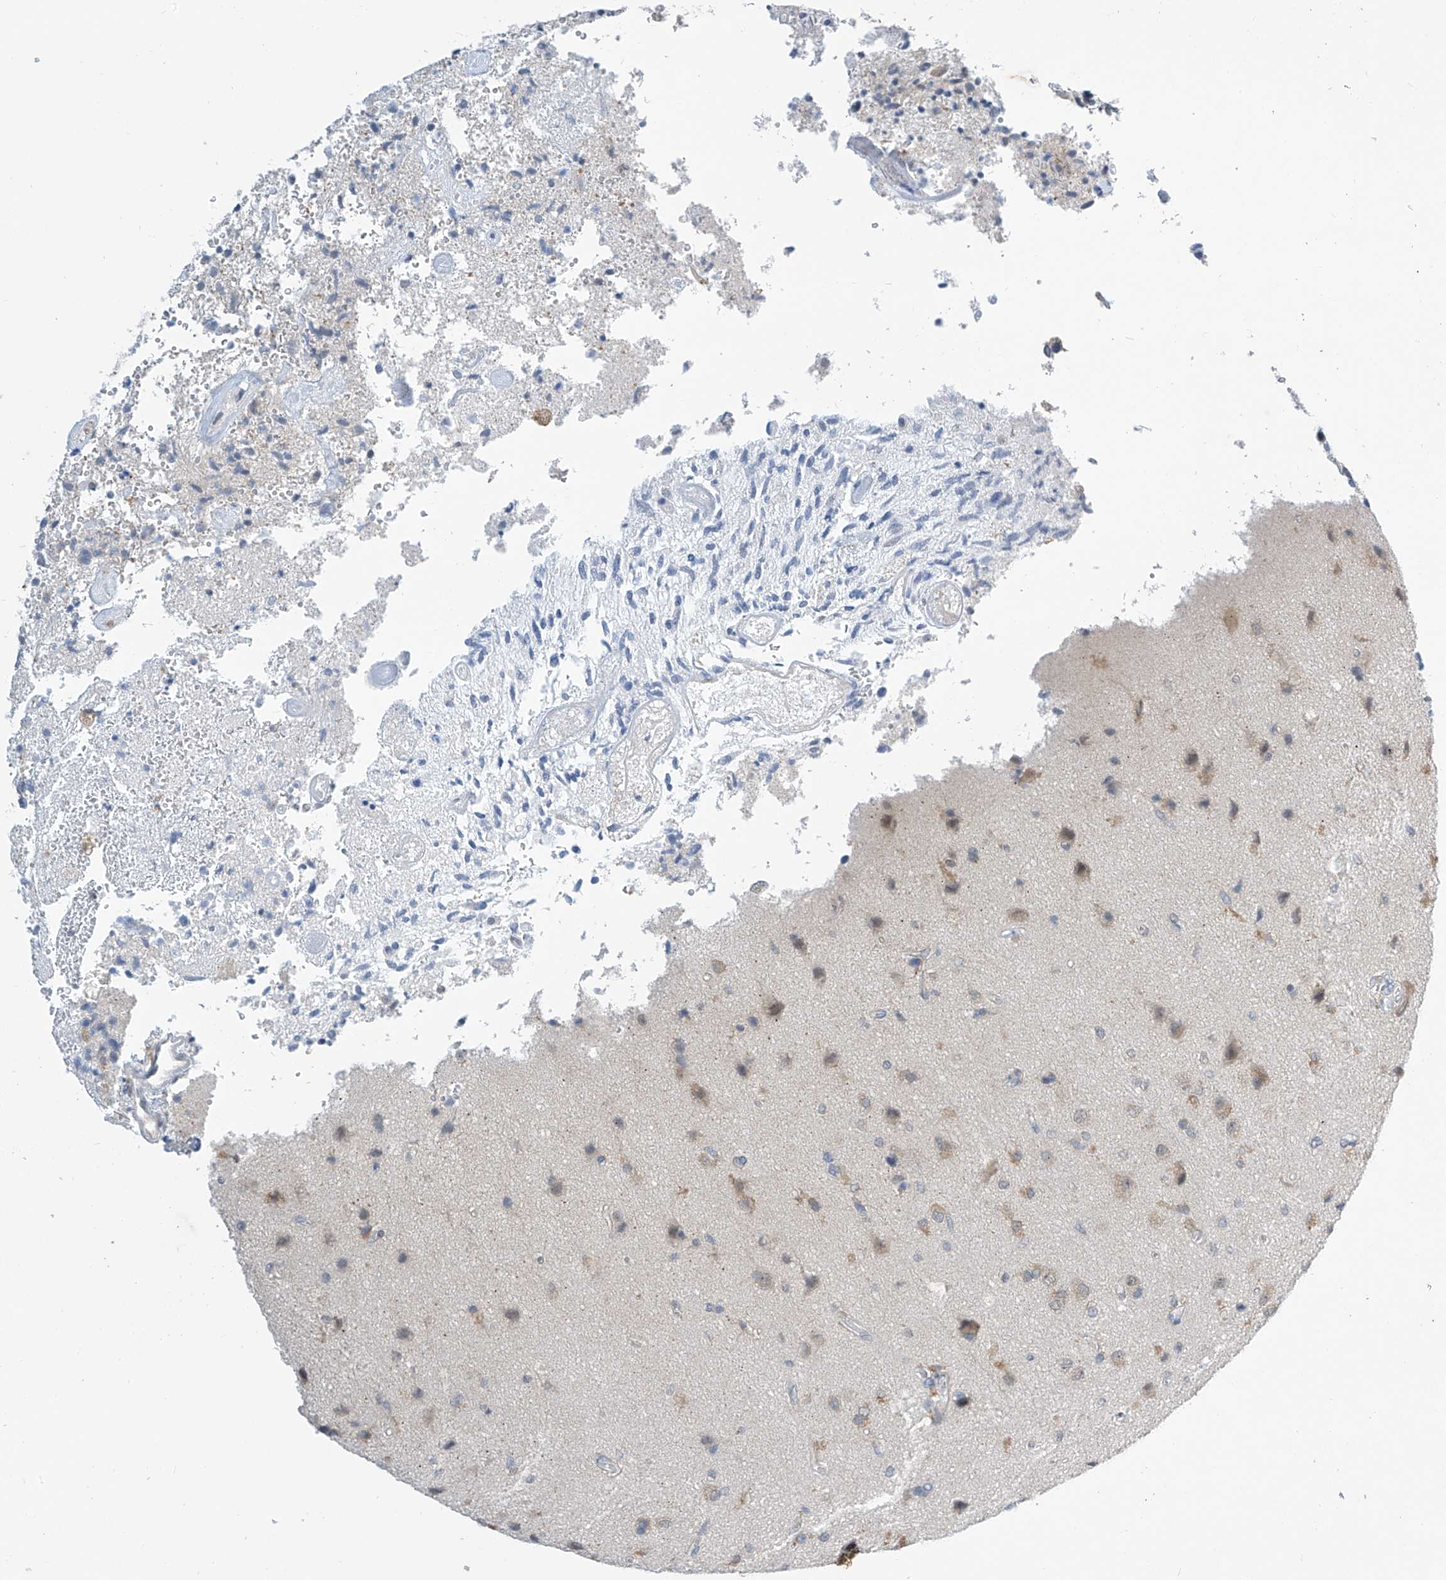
{"staining": {"intensity": "negative", "quantity": "none", "location": "none"}, "tissue": "glioma", "cell_type": "Tumor cells", "image_type": "cancer", "snomed": [{"axis": "morphology", "description": "Glioma, malignant, High grade"}, {"axis": "topography", "description": "Brain"}], "caption": "This histopathology image is of glioma stained with immunohistochemistry to label a protein in brown with the nuclei are counter-stained blue. There is no expression in tumor cells.", "gene": "APLF", "patient": {"sex": "male", "age": 72}}